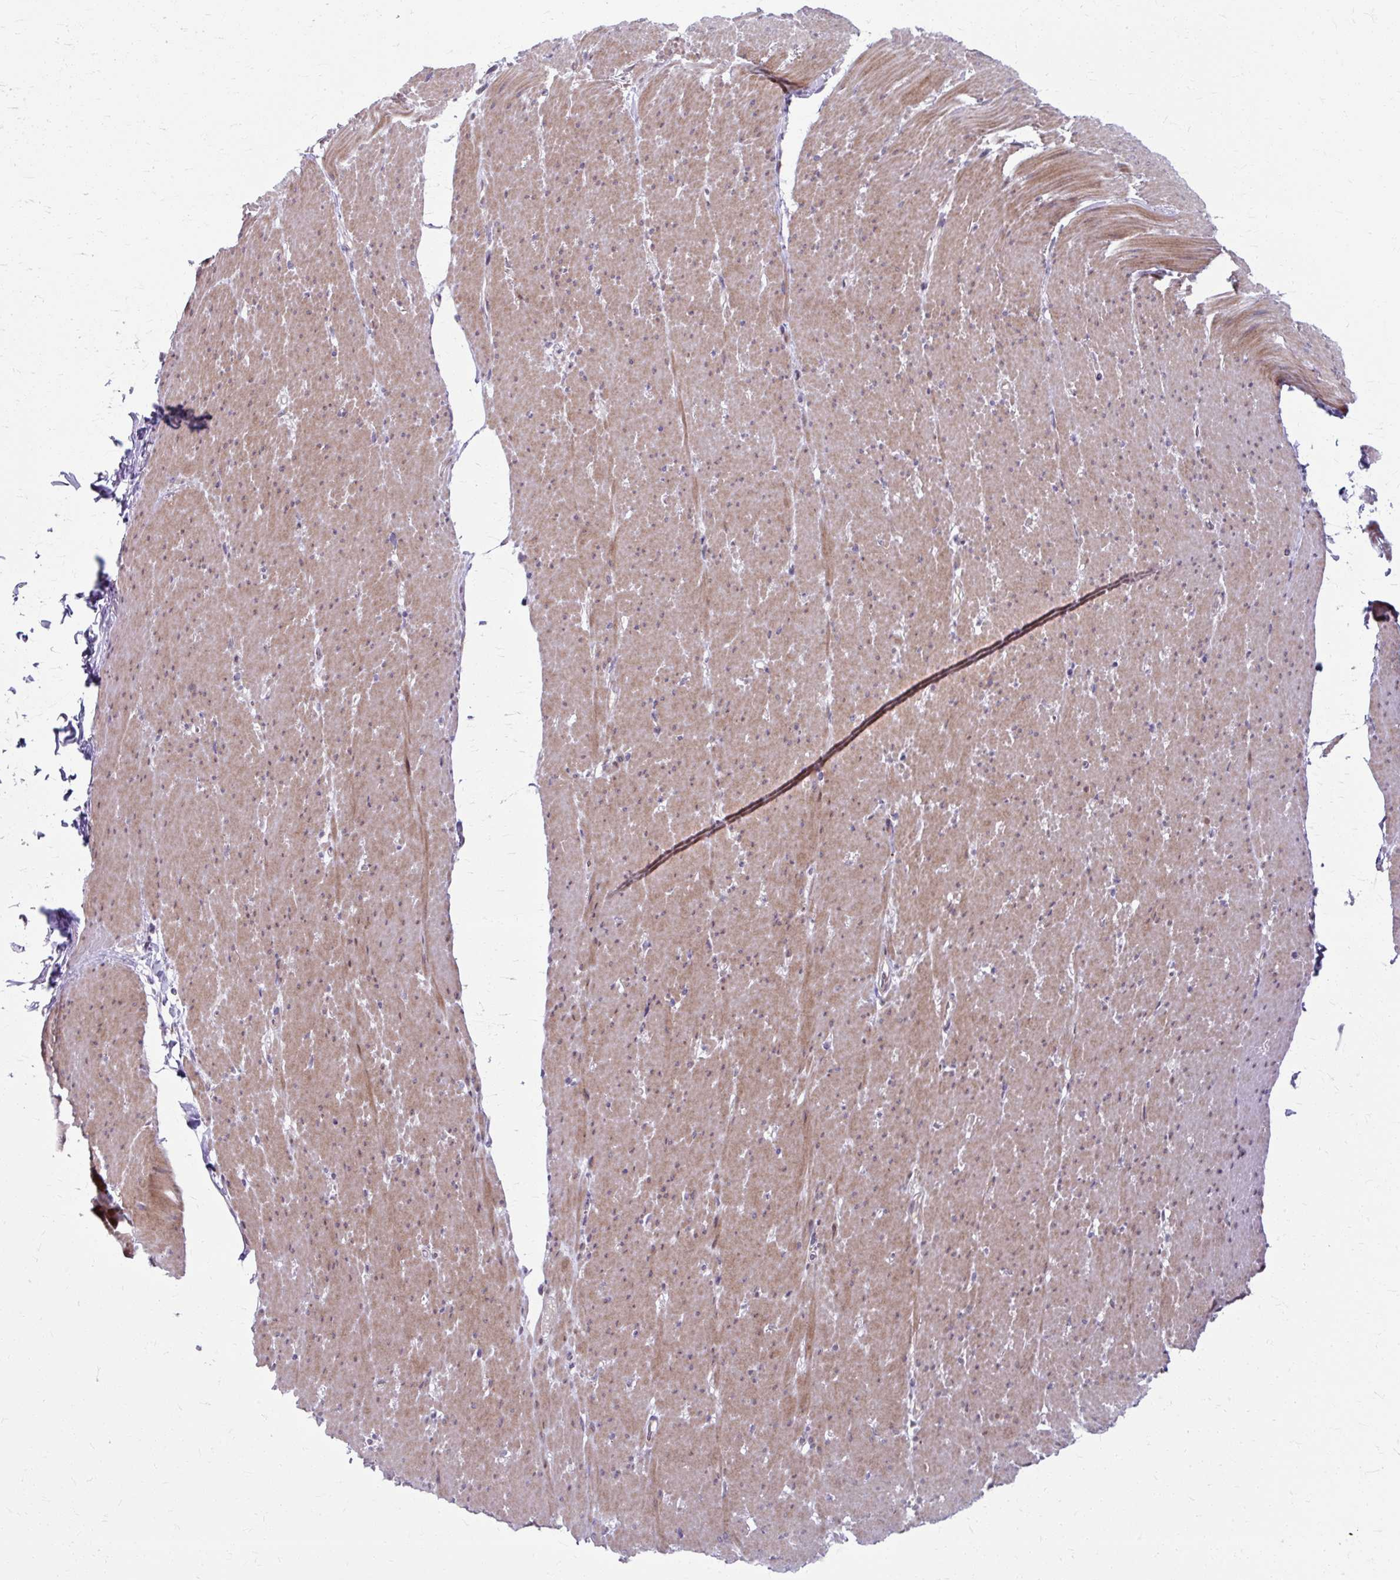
{"staining": {"intensity": "moderate", "quantity": "25%-75%", "location": "cytoplasmic/membranous"}, "tissue": "smooth muscle", "cell_type": "Smooth muscle cells", "image_type": "normal", "snomed": [{"axis": "morphology", "description": "Normal tissue, NOS"}, {"axis": "topography", "description": "Smooth muscle"}, {"axis": "topography", "description": "Rectum"}], "caption": "This photomicrograph shows benign smooth muscle stained with IHC to label a protein in brown. The cytoplasmic/membranous of smooth muscle cells show moderate positivity for the protein. Nuclei are counter-stained blue.", "gene": "ZNF555", "patient": {"sex": "male", "age": 53}}